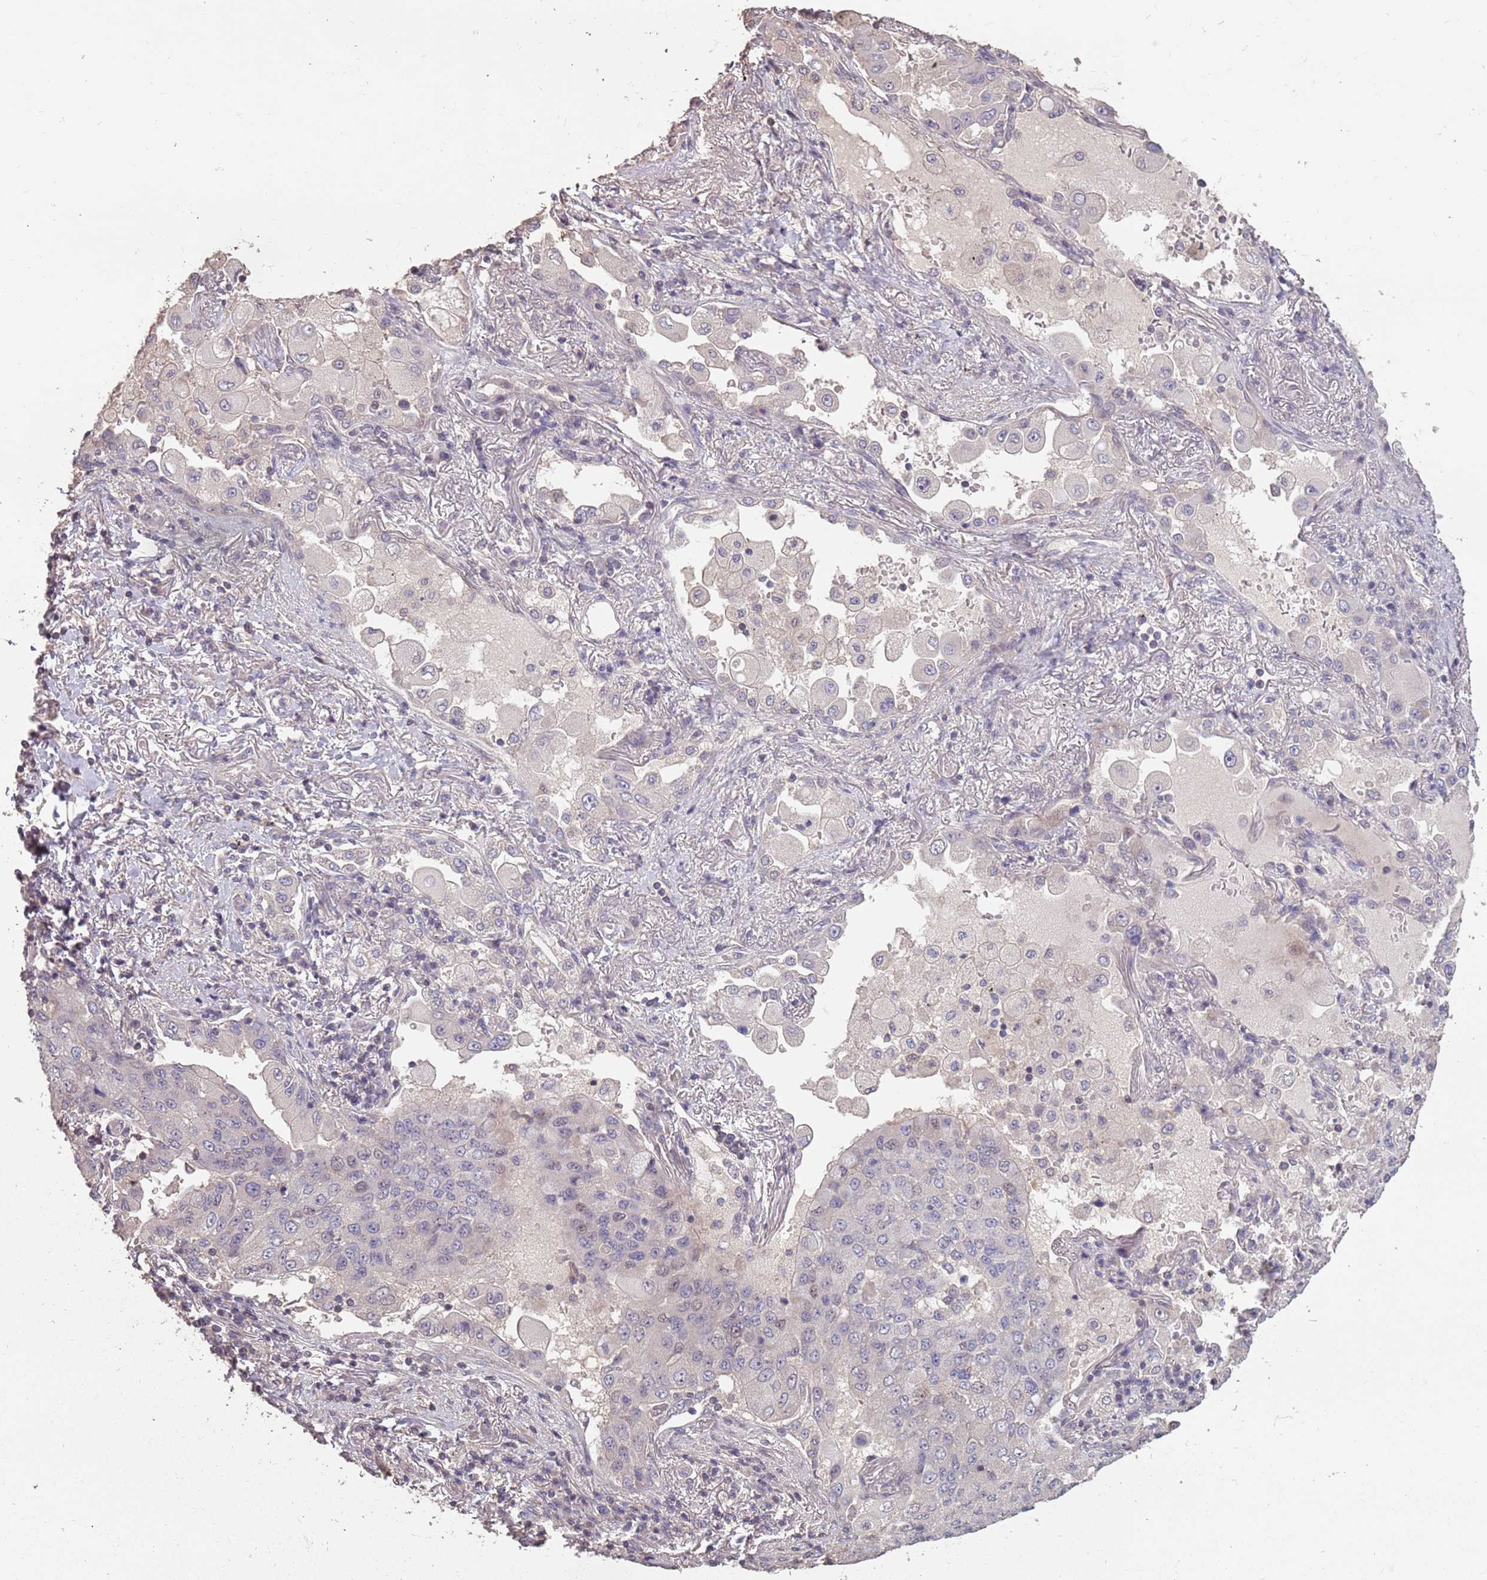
{"staining": {"intensity": "negative", "quantity": "none", "location": "none"}, "tissue": "lung cancer", "cell_type": "Tumor cells", "image_type": "cancer", "snomed": [{"axis": "morphology", "description": "Squamous cell carcinoma, NOS"}, {"axis": "topography", "description": "Lung"}], "caption": "Immunohistochemistry (IHC) of human lung cancer exhibits no expression in tumor cells. The staining is performed using DAB (3,3'-diaminobenzidine) brown chromogen with nuclei counter-stained in using hematoxylin.", "gene": "MBD3L1", "patient": {"sex": "male", "age": 74}}